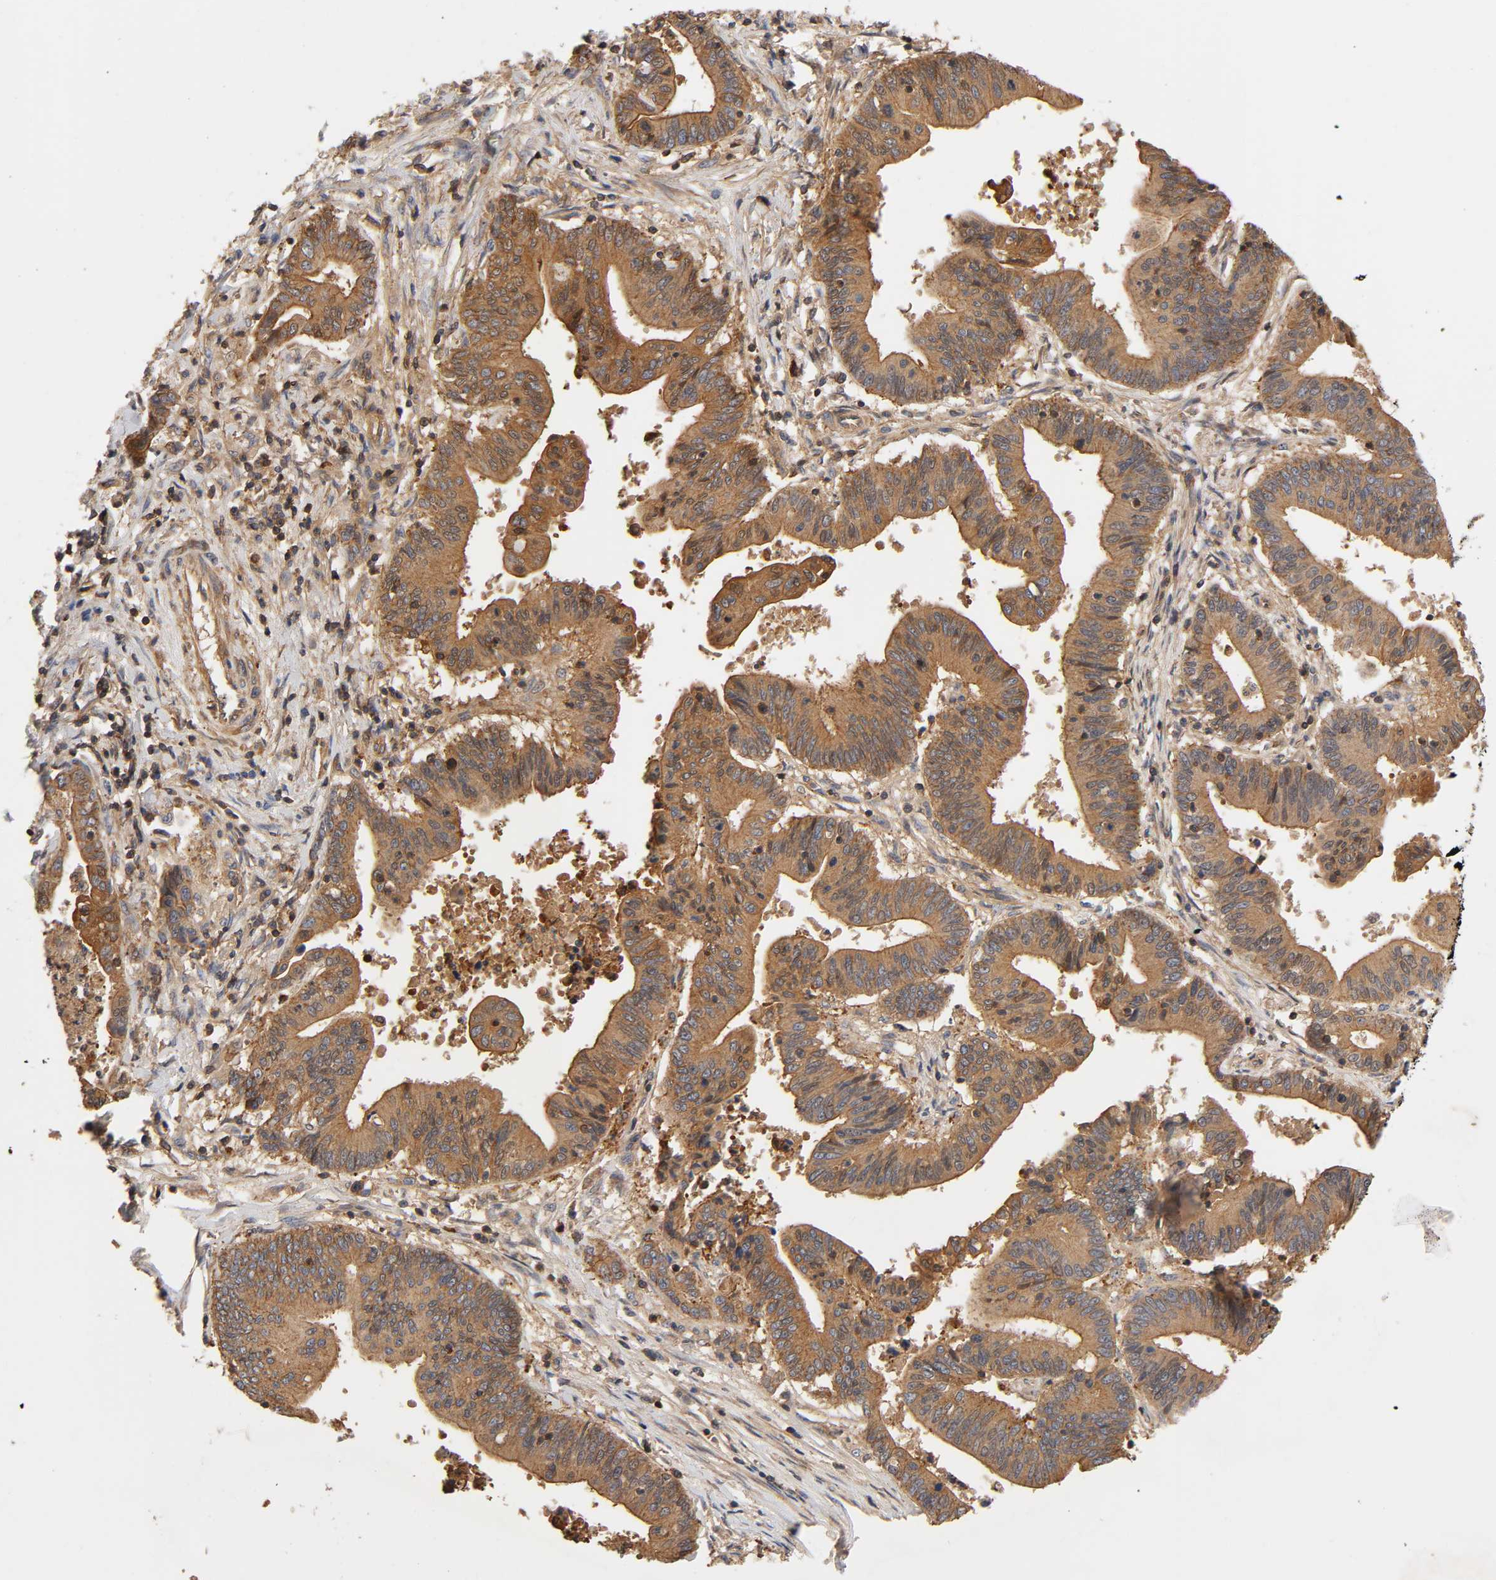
{"staining": {"intensity": "moderate", "quantity": ">75%", "location": "cytoplasmic/membranous"}, "tissue": "pancreatic cancer", "cell_type": "Tumor cells", "image_type": "cancer", "snomed": [{"axis": "morphology", "description": "Adenocarcinoma, NOS"}, {"axis": "topography", "description": "Pancreas"}], "caption": "About >75% of tumor cells in pancreatic cancer display moderate cytoplasmic/membranous protein expression as visualized by brown immunohistochemical staining.", "gene": "LAMTOR2", "patient": {"sex": "male", "age": 77}}